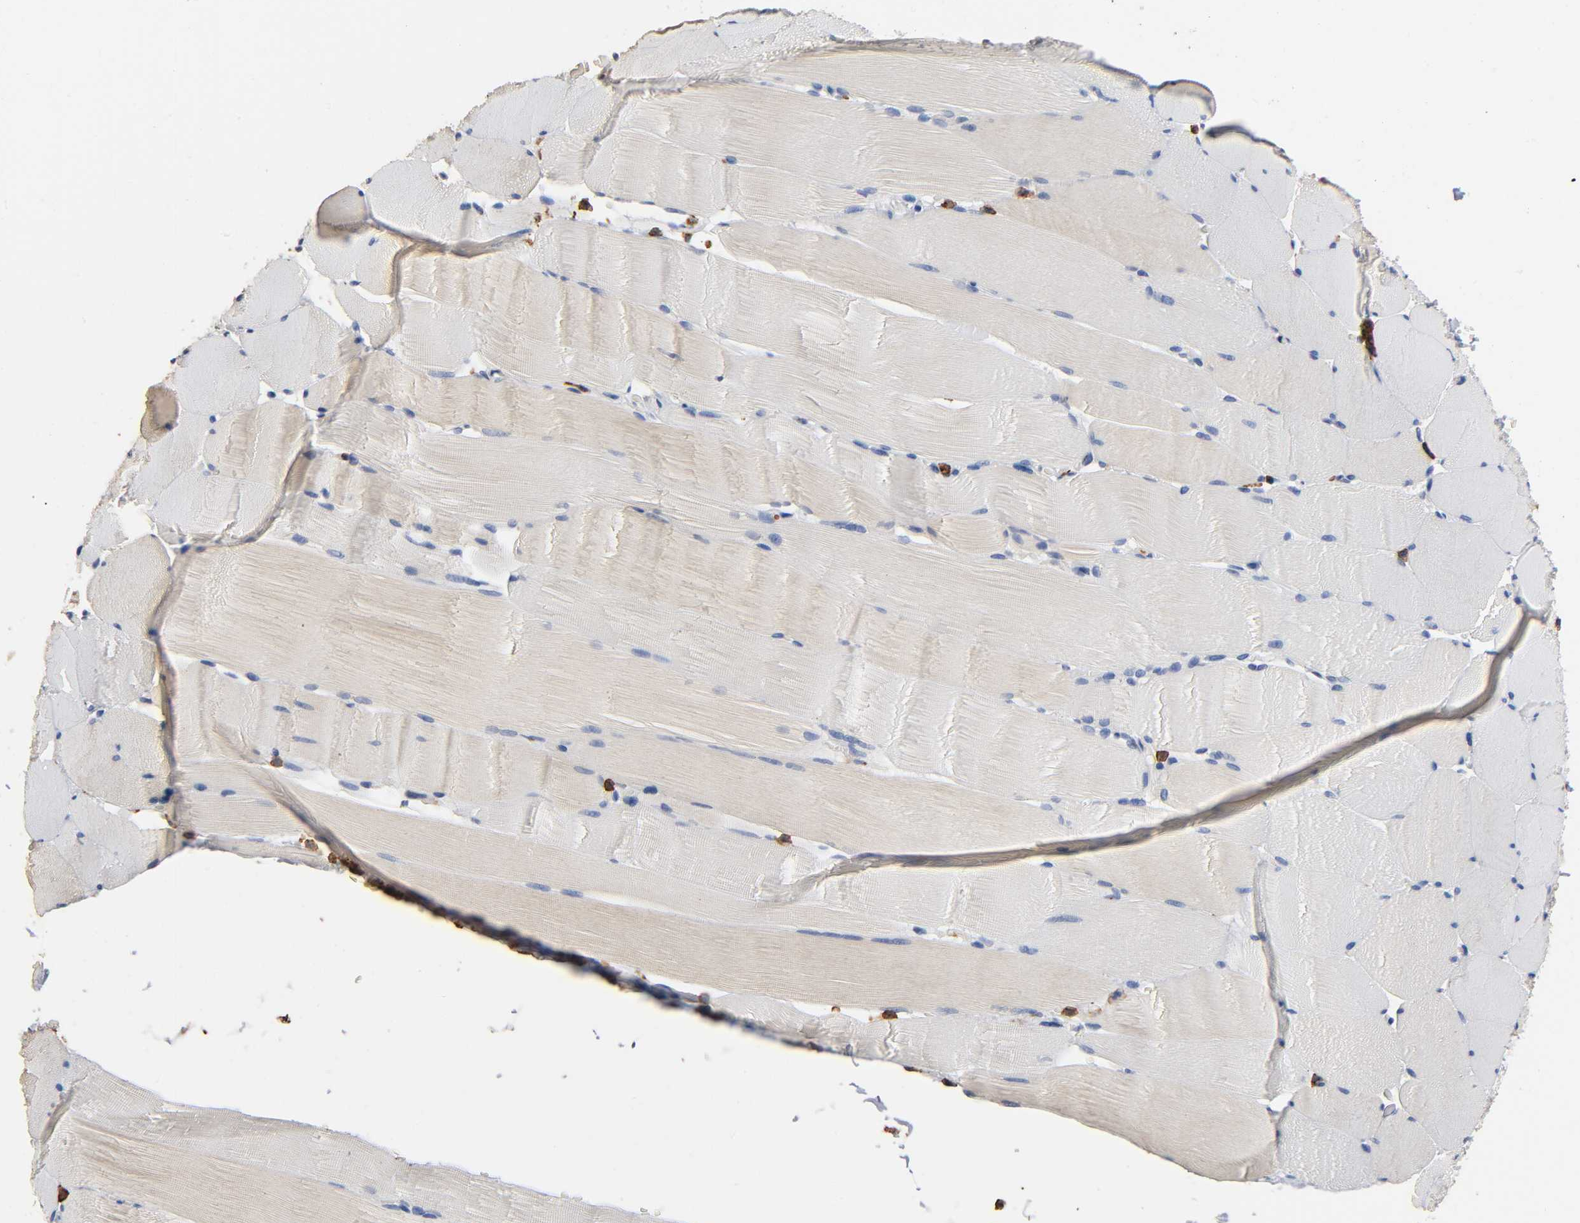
{"staining": {"intensity": "weak", "quantity": "<25%", "location": "cytoplasmic/membranous"}, "tissue": "skeletal muscle", "cell_type": "Myocytes", "image_type": "normal", "snomed": [{"axis": "morphology", "description": "Normal tissue, NOS"}, {"axis": "topography", "description": "Skeletal muscle"}], "caption": "There is no significant positivity in myocytes of skeletal muscle. (DAB immunohistochemistry (IHC) visualized using brightfield microscopy, high magnification).", "gene": "CAPN10", "patient": {"sex": "male", "age": 62}}